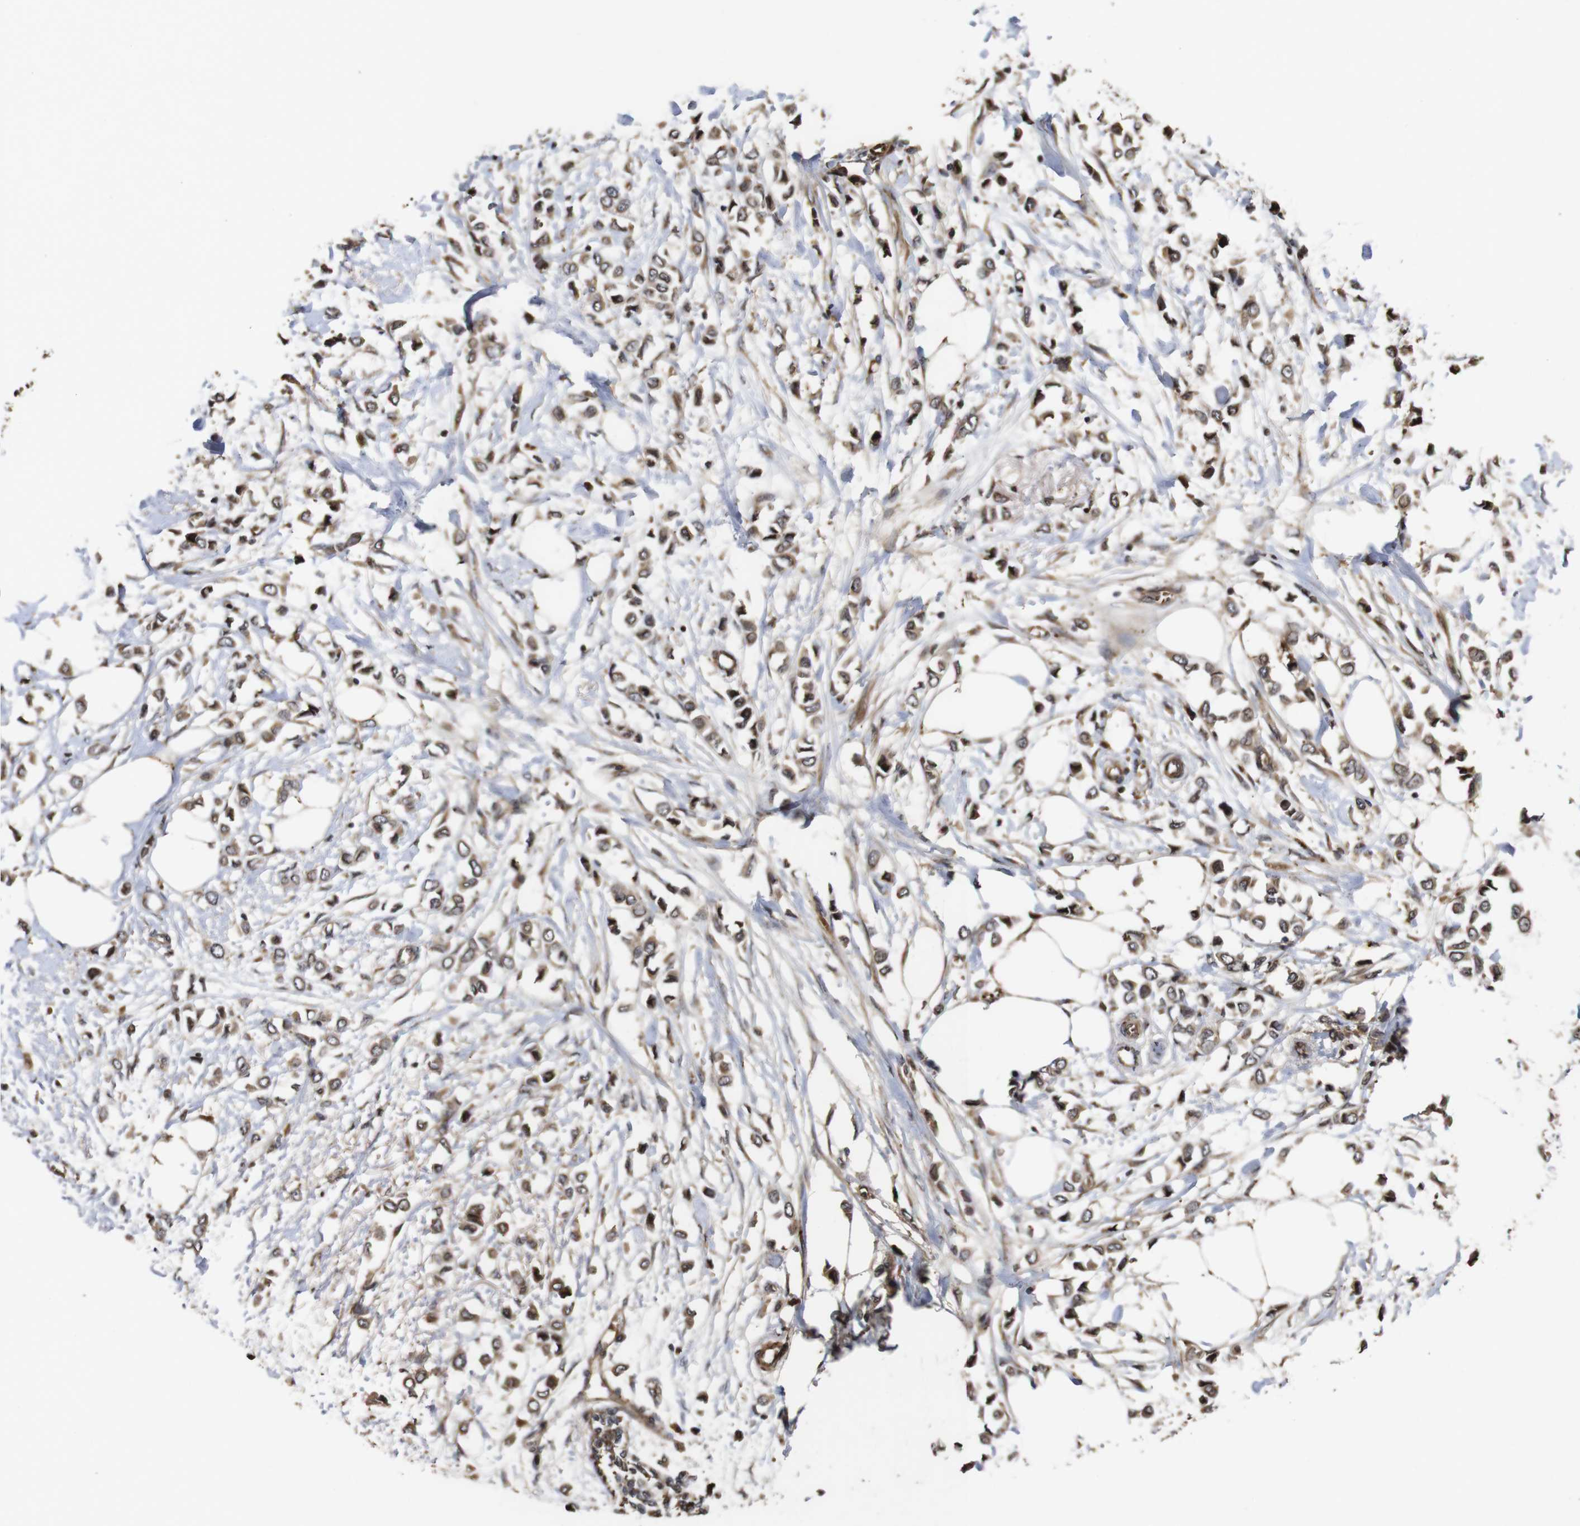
{"staining": {"intensity": "strong", "quantity": ">75%", "location": "cytoplasmic/membranous"}, "tissue": "breast cancer", "cell_type": "Tumor cells", "image_type": "cancer", "snomed": [{"axis": "morphology", "description": "Lobular carcinoma"}, {"axis": "topography", "description": "Breast"}], "caption": "Breast lobular carcinoma stained with IHC reveals strong cytoplasmic/membranous expression in approximately >75% of tumor cells.", "gene": "PTPN14", "patient": {"sex": "female", "age": 51}}